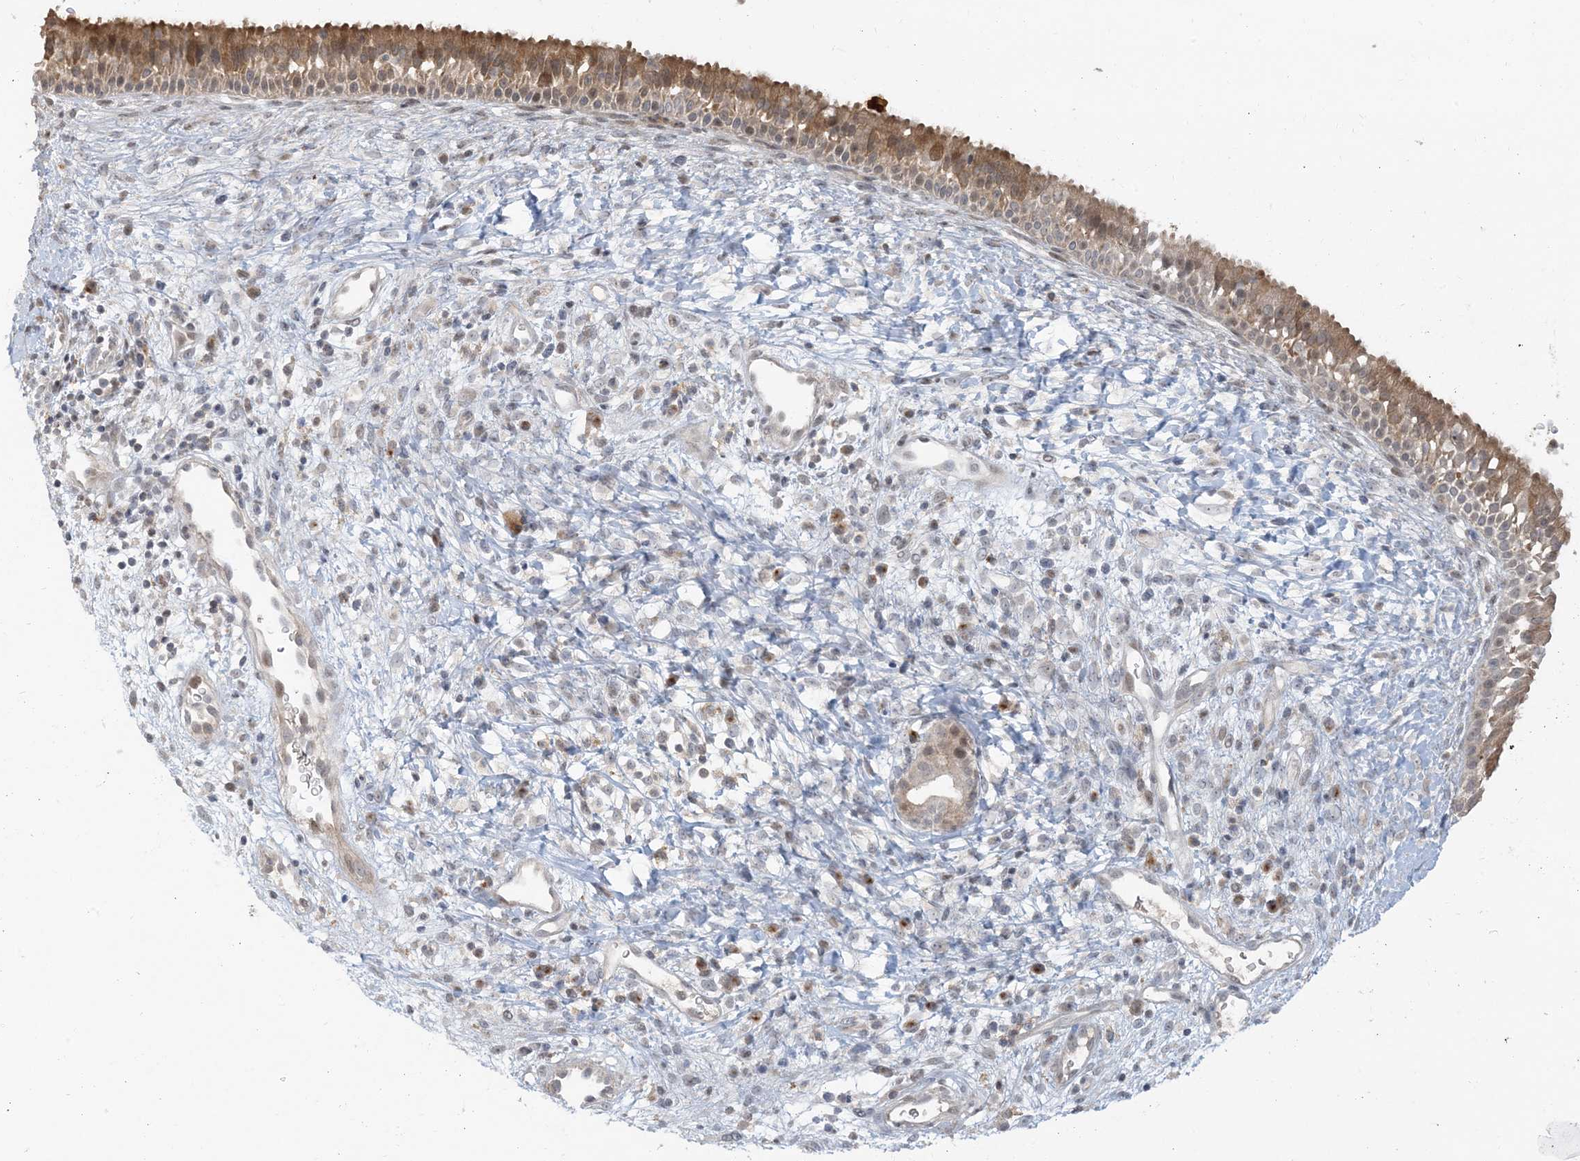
{"staining": {"intensity": "moderate", "quantity": ">75%", "location": "cytoplasmic/membranous"}, "tissue": "nasopharynx", "cell_type": "Respiratory epithelial cells", "image_type": "normal", "snomed": [{"axis": "morphology", "description": "Normal tissue, NOS"}, {"axis": "topography", "description": "Nasopharynx"}], "caption": "Normal nasopharynx was stained to show a protein in brown. There is medium levels of moderate cytoplasmic/membranous positivity in approximately >75% of respiratory epithelial cells.", "gene": "PRRT3", "patient": {"sex": "male", "age": 22}}